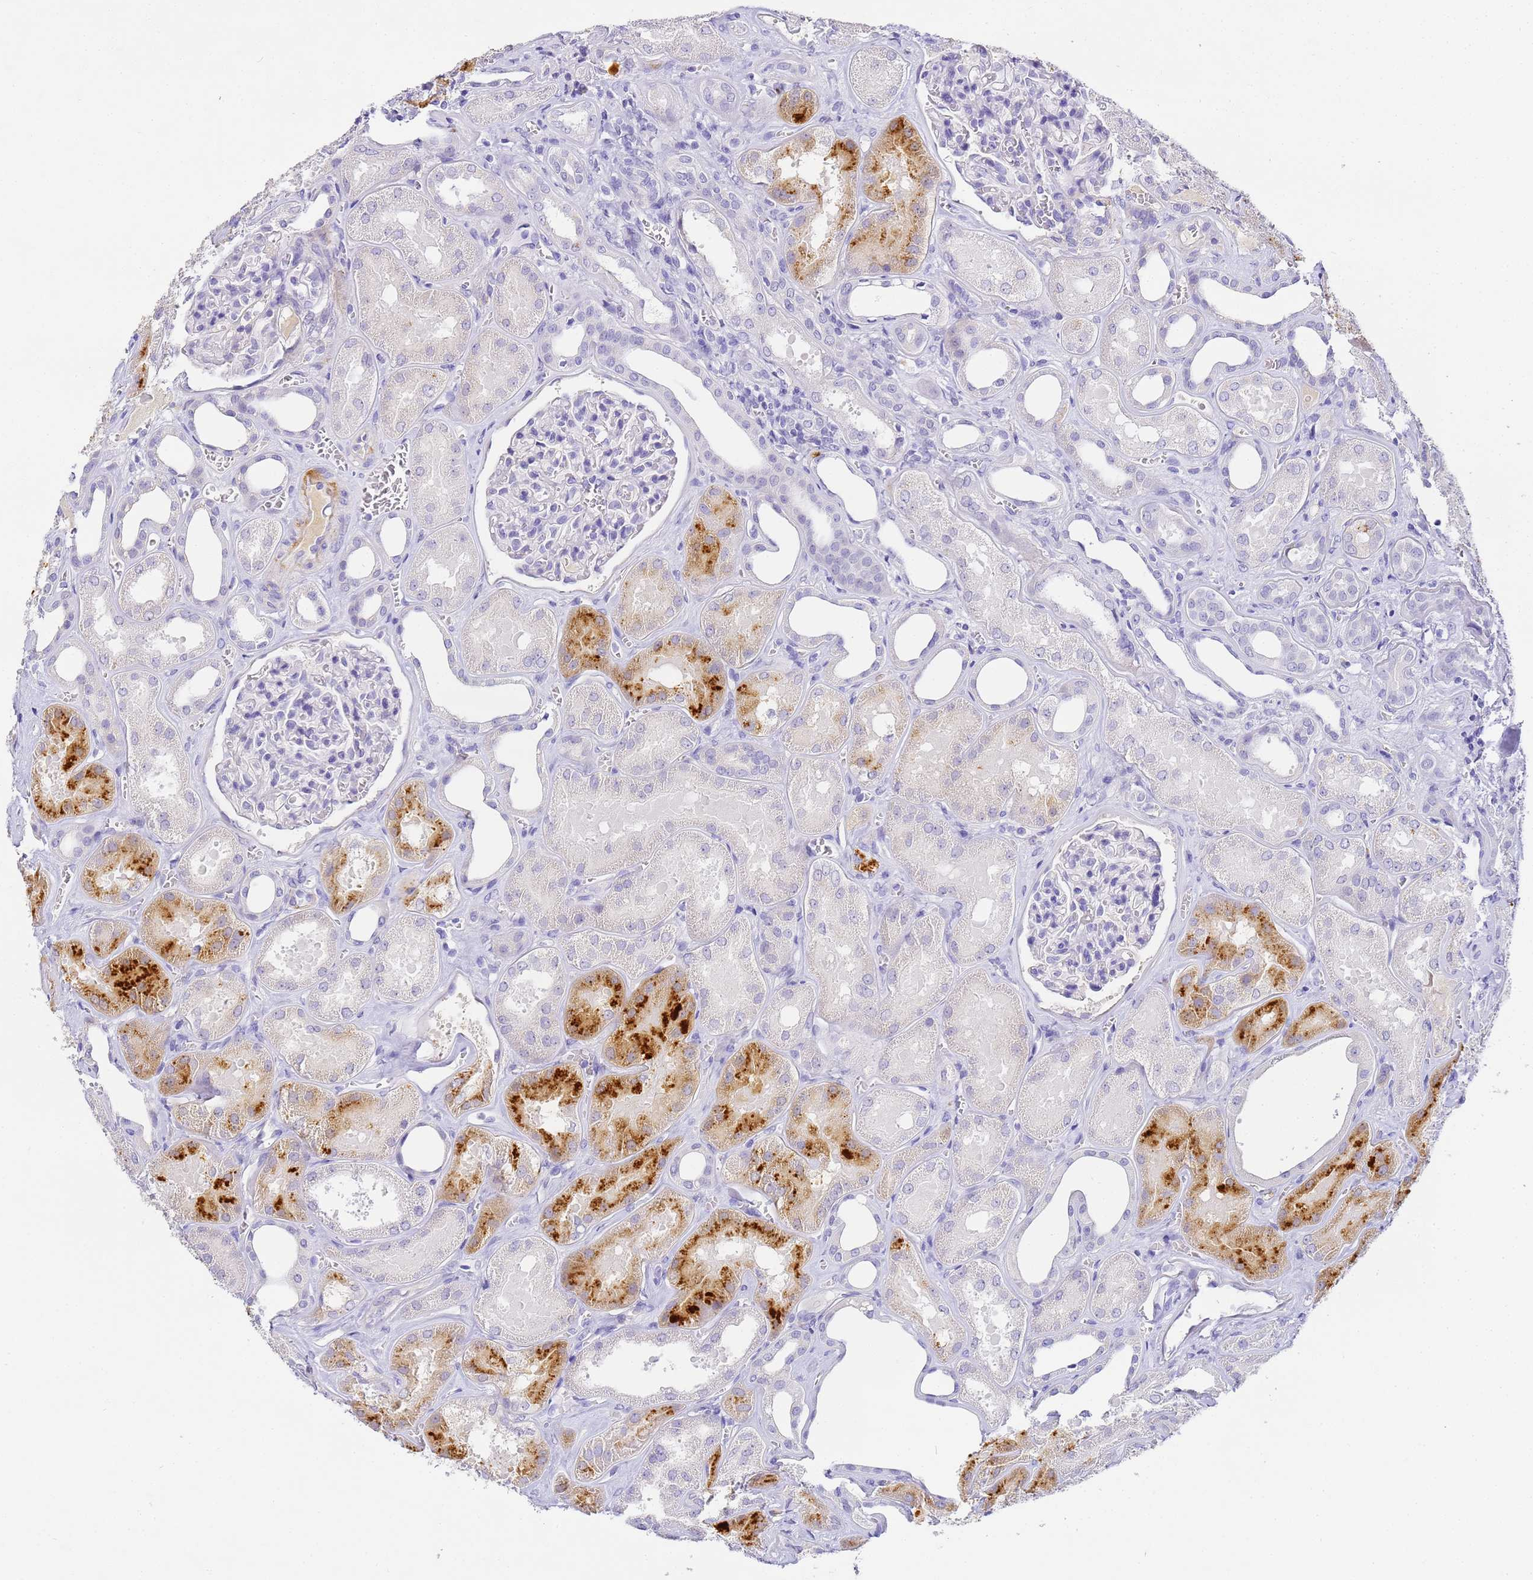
{"staining": {"intensity": "negative", "quantity": "none", "location": "none"}, "tissue": "kidney", "cell_type": "Cells in glomeruli", "image_type": "normal", "snomed": [{"axis": "morphology", "description": "Normal tissue, NOS"}, {"axis": "morphology", "description": "Adenocarcinoma, NOS"}, {"axis": "topography", "description": "Kidney"}], "caption": "High power microscopy histopathology image of an immunohistochemistry micrograph of benign kidney, revealing no significant staining in cells in glomeruli. (DAB (3,3'-diaminobenzidine) immunohistochemistry, high magnification).", "gene": "CFHR1", "patient": {"sex": "female", "age": 68}}